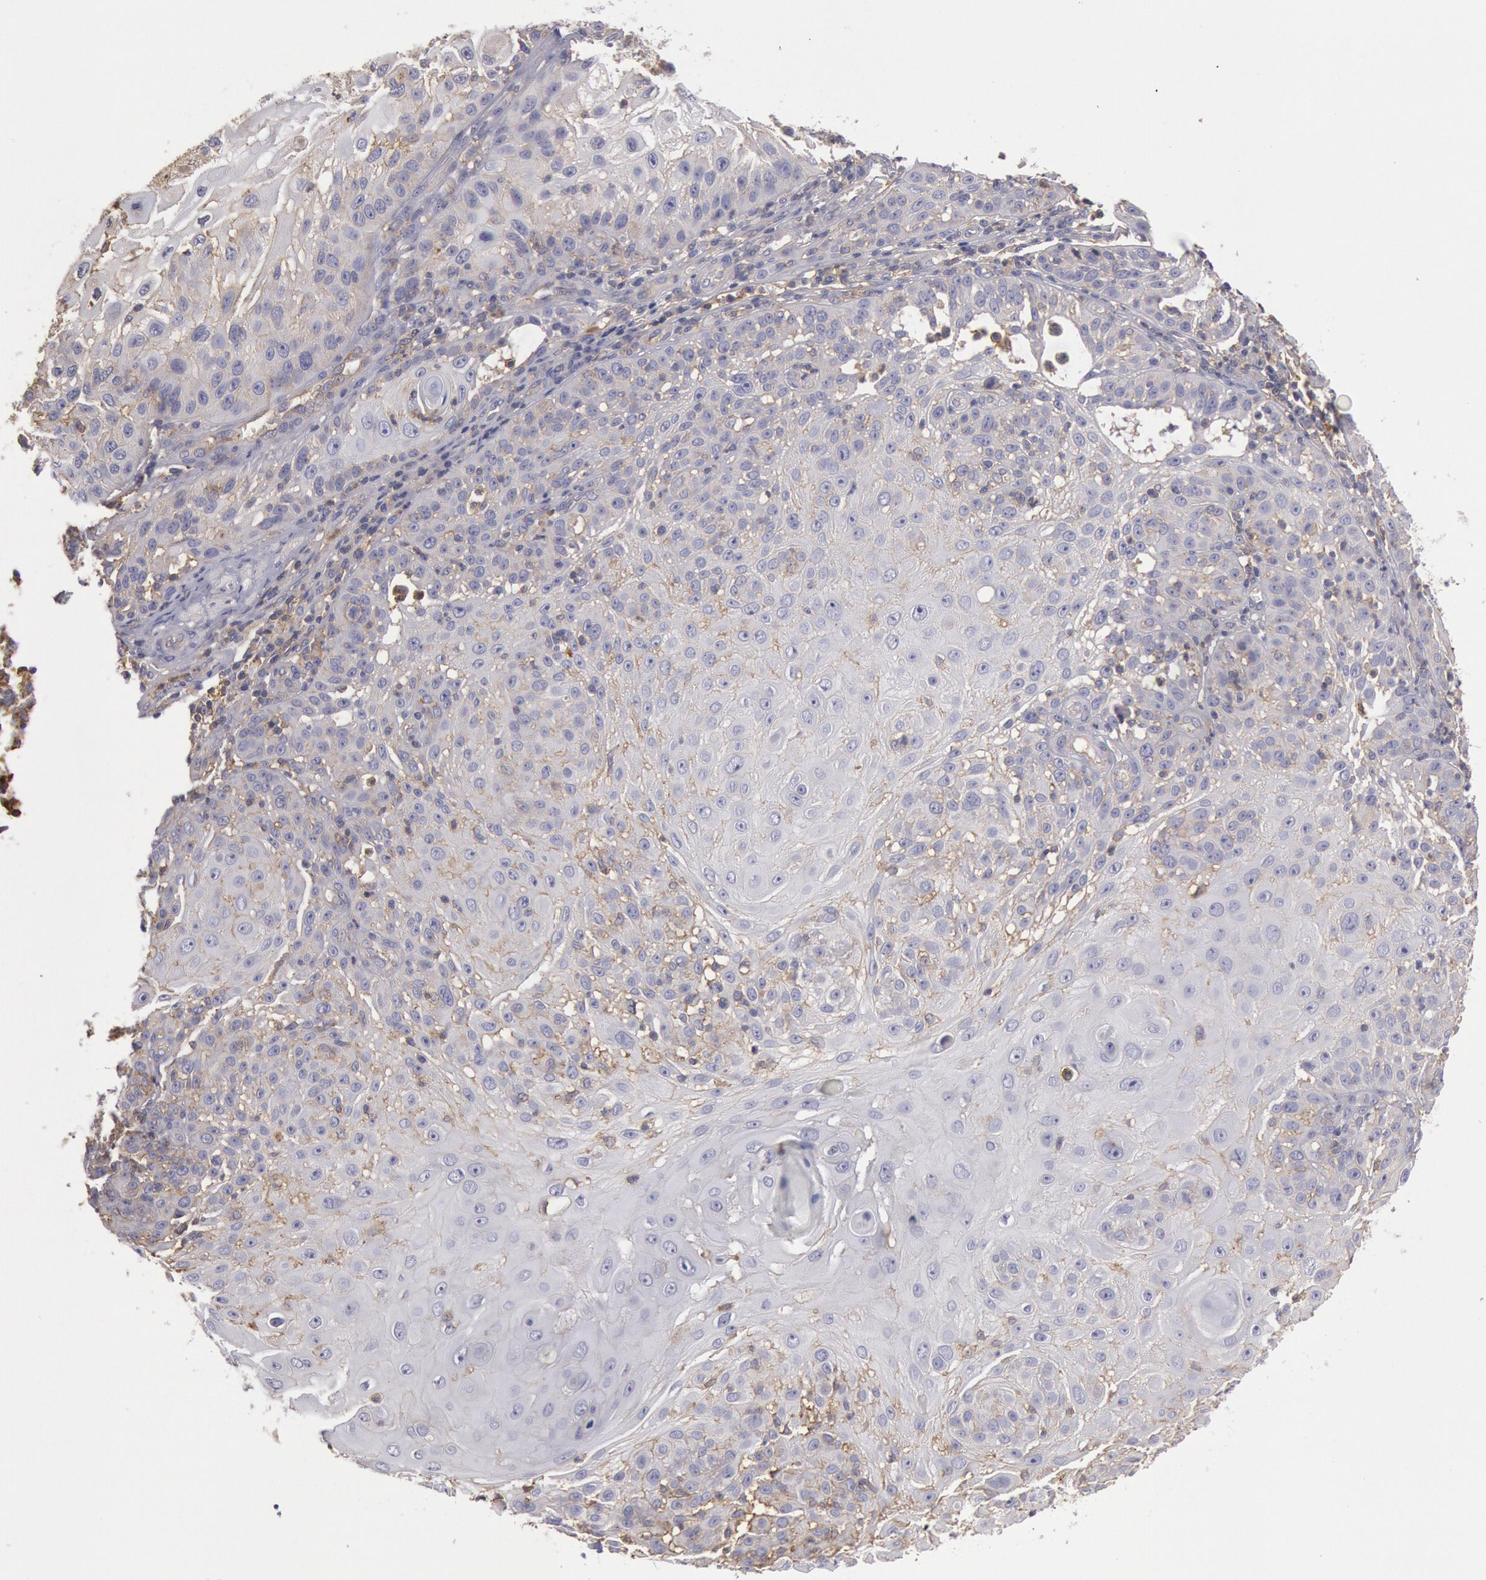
{"staining": {"intensity": "weak", "quantity": "<25%", "location": "cytoplasmic/membranous"}, "tissue": "skin cancer", "cell_type": "Tumor cells", "image_type": "cancer", "snomed": [{"axis": "morphology", "description": "Squamous cell carcinoma, NOS"}, {"axis": "topography", "description": "Skin"}], "caption": "Immunohistochemistry photomicrograph of skin cancer (squamous cell carcinoma) stained for a protein (brown), which shows no expression in tumor cells.", "gene": "SNAP23", "patient": {"sex": "female", "age": 89}}